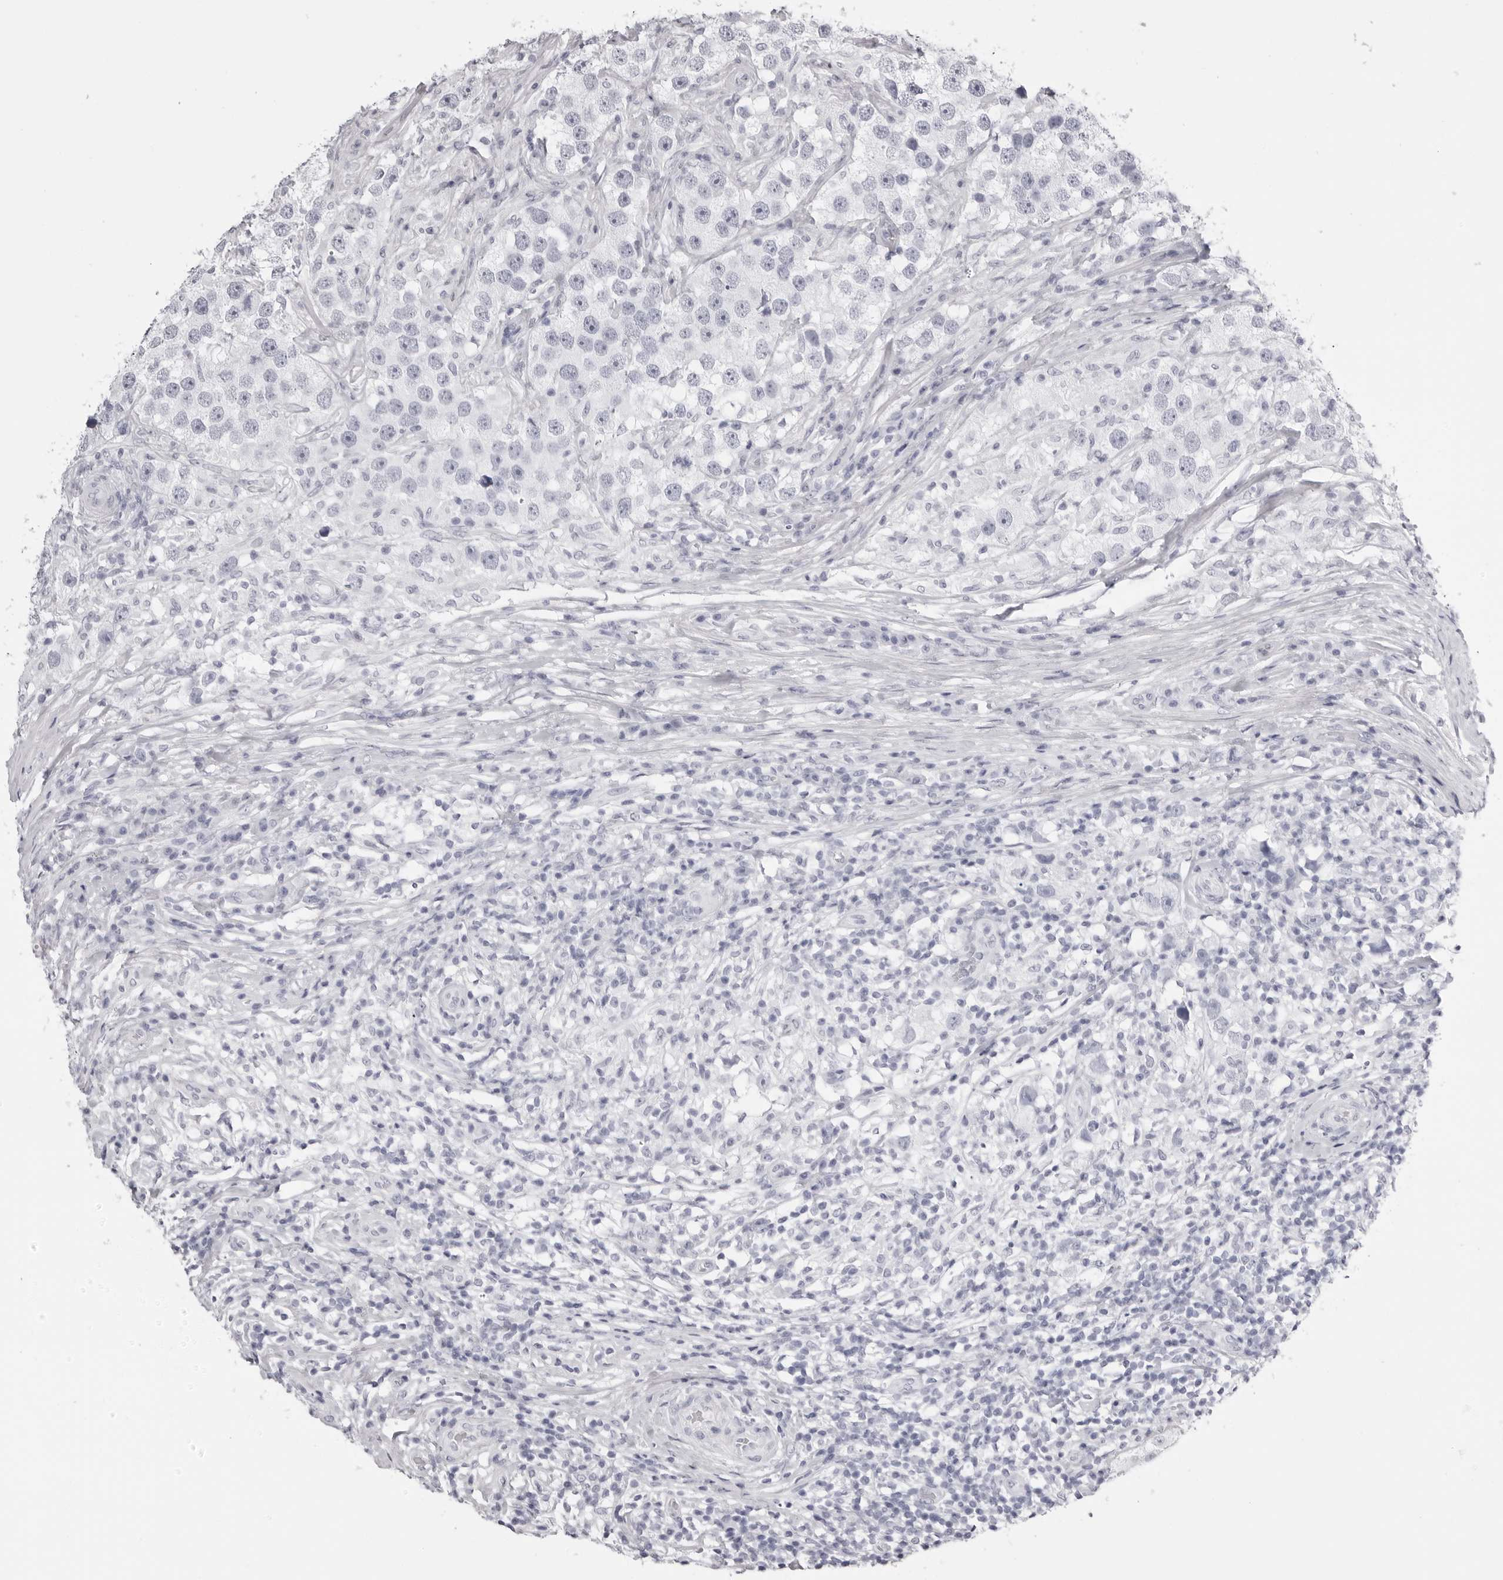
{"staining": {"intensity": "negative", "quantity": "none", "location": "none"}, "tissue": "testis cancer", "cell_type": "Tumor cells", "image_type": "cancer", "snomed": [{"axis": "morphology", "description": "Seminoma, NOS"}, {"axis": "topography", "description": "Testis"}], "caption": "This is a histopathology image of immunohistochemistry (IHC) staining of seminoma (testis), which shows no positivity in tumor cells.", "gene": "RHO", "patient": {"sex": "male", "age": 49}}